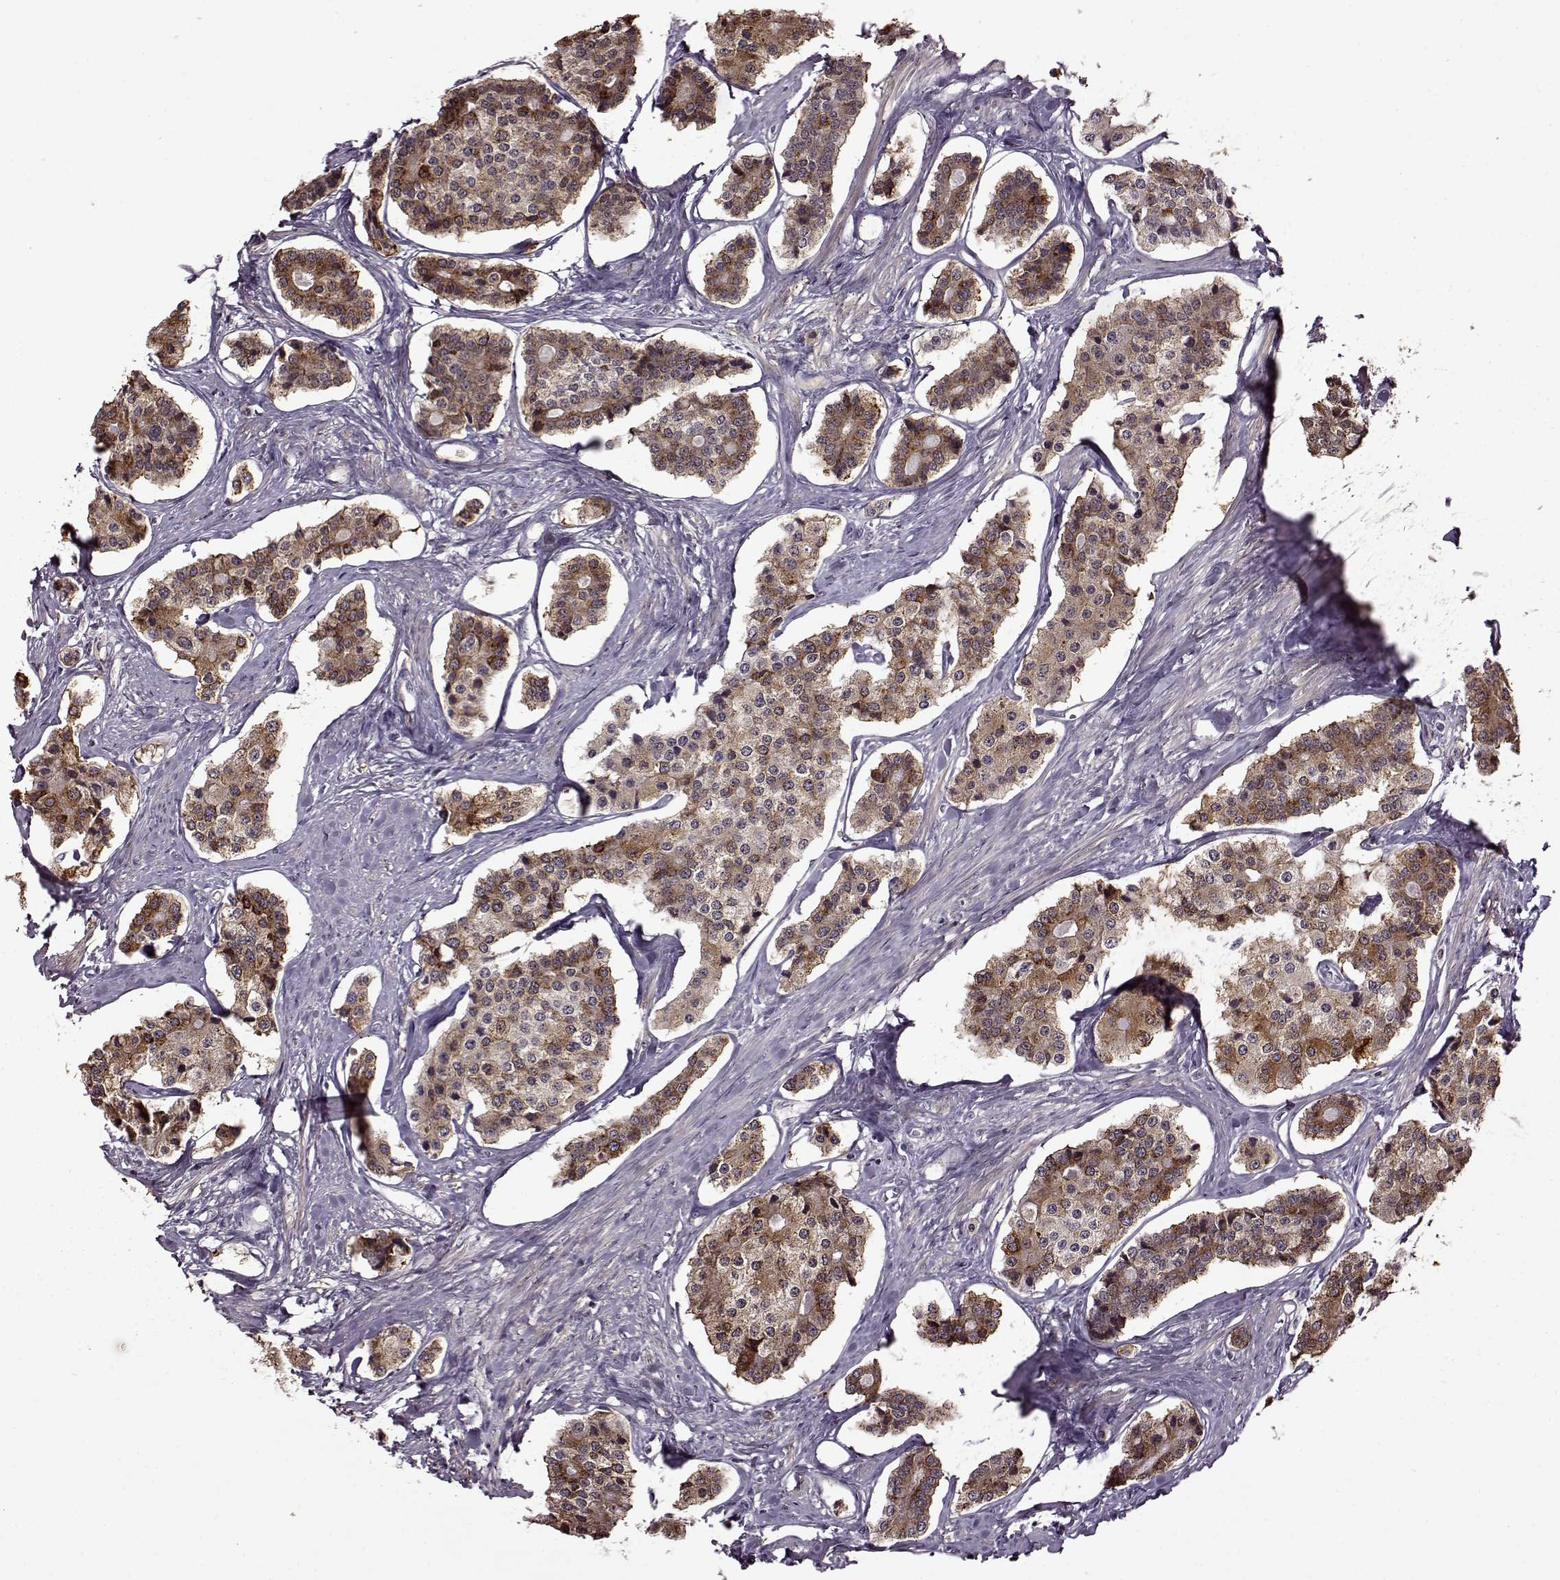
{"staining": {"intensity": "moderate", "quantity": ">75%", "location": "cytoplasmic/membranous"}, "tissue": "carcinoid", "cell_type": "Tumor cells", "image_type": "cancer", "snomed": [{"axis": "morphology", "description": "Carcinoid, malignant, NOS"}, {"axis": "topography", "description": "Small intestine"}], "caption": "Carcinoid (malignant) stained for a protein shows moderate cytoplasmic/membranous positivity in tumor cells.", "gene": "MAIP1", "patient": {"sex": "female", "age": 65}}